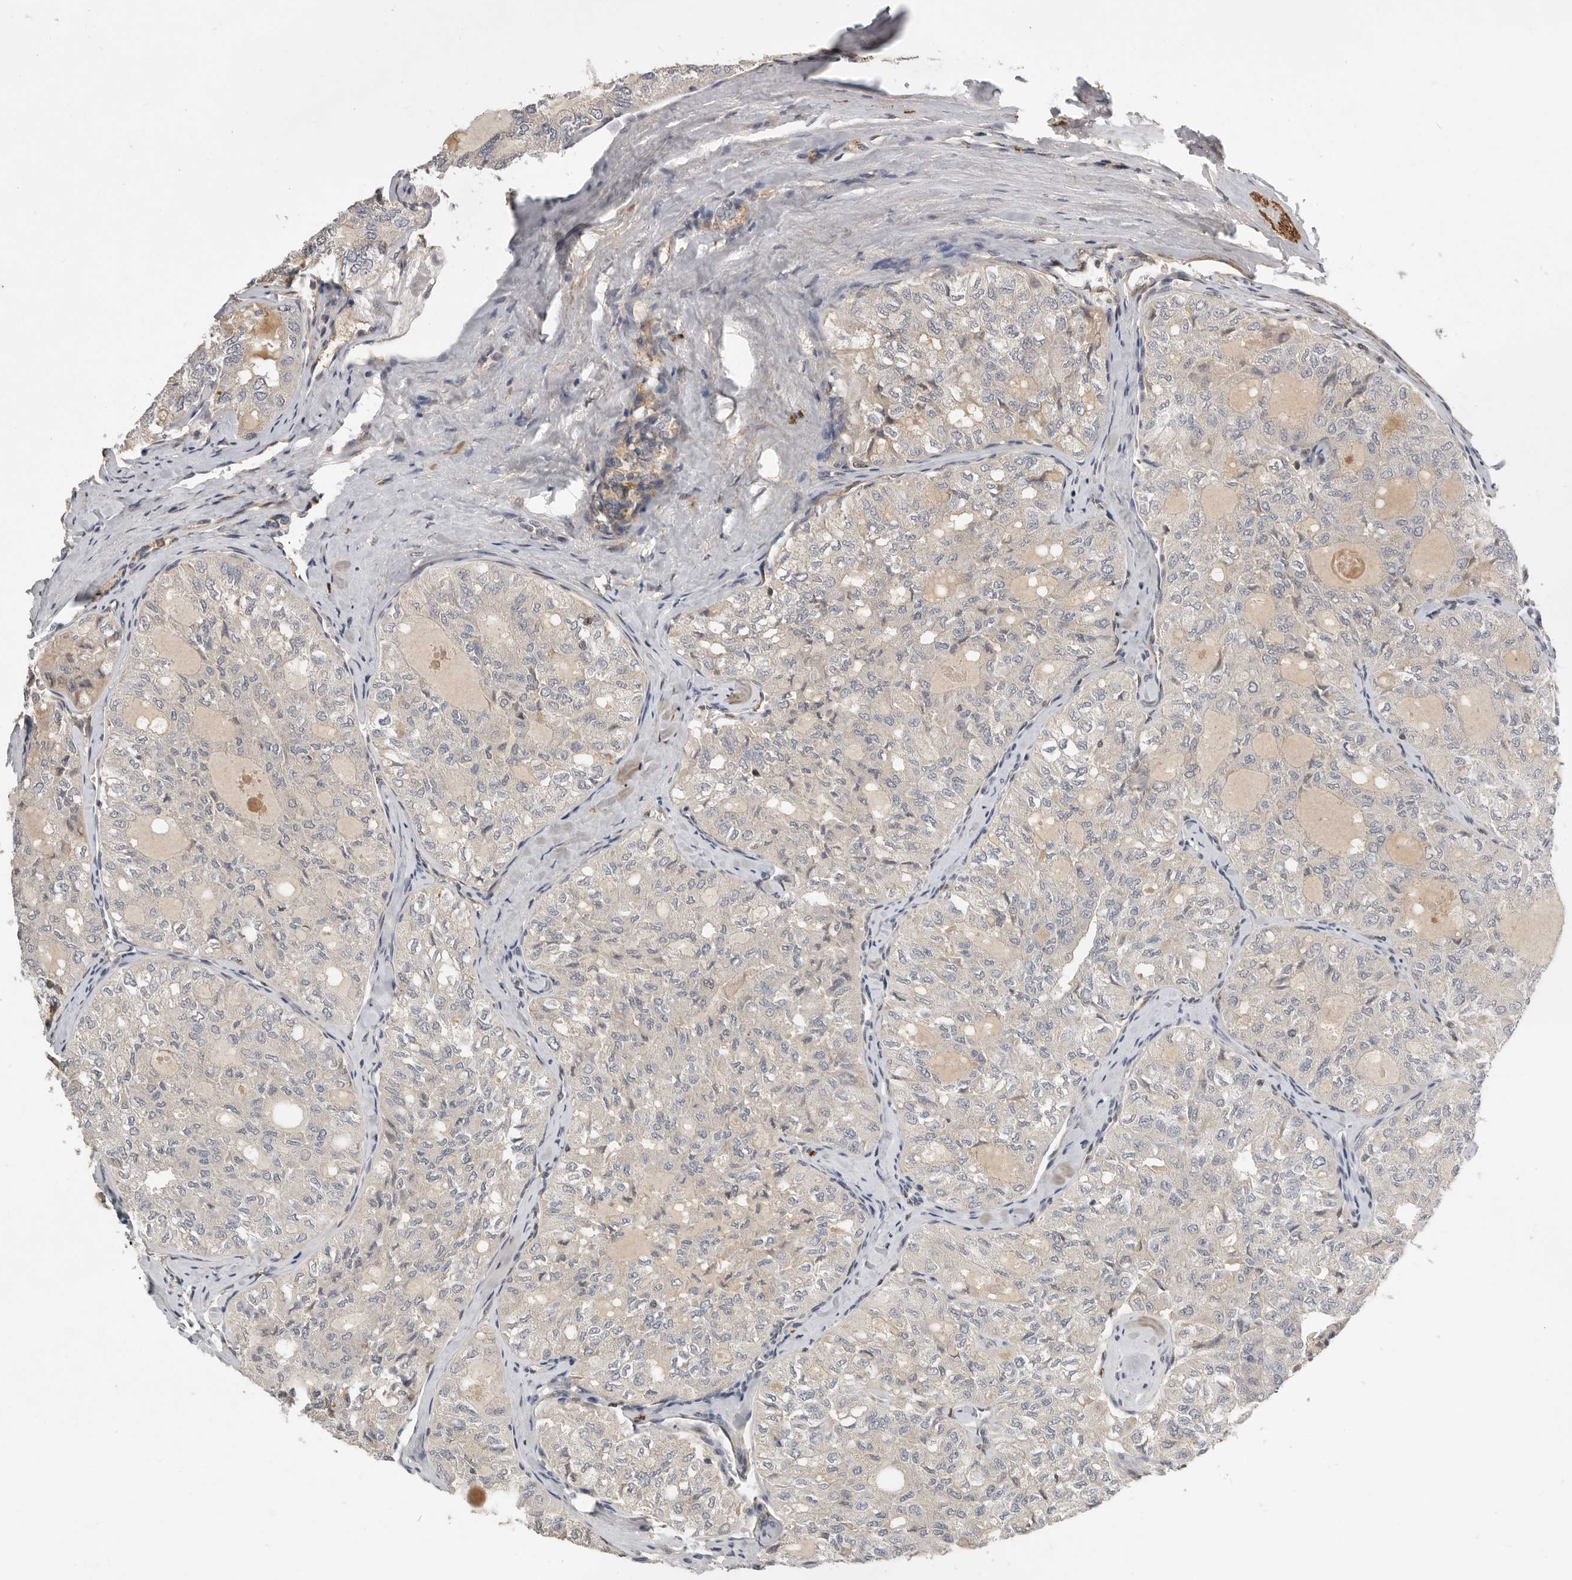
{"staining": {"intensity": "weak", "quantity": "<25%", "location": "cytoplasmic/membranous"}, "tissue": "thyroid cancer", "cell_type": "Tumor cells", "image_type": "cancer", "snomed": [{"axis": "morphology", "description": "Follicular adenoma carcinoma, NOS"}, {"axis": "topography", "description": "Thyroid gland"}], "caption": "Immunohistochemistry histopathology image of neoplastic tissue: human thyroid cancer (follicular adenoma carcinoma) stained with DAB (3,3'-diaminobenzidine) displays no significant protein positivity in tumor cells.", "gene": "RNF157", "patient": {"sex": "male", "age": 75}}